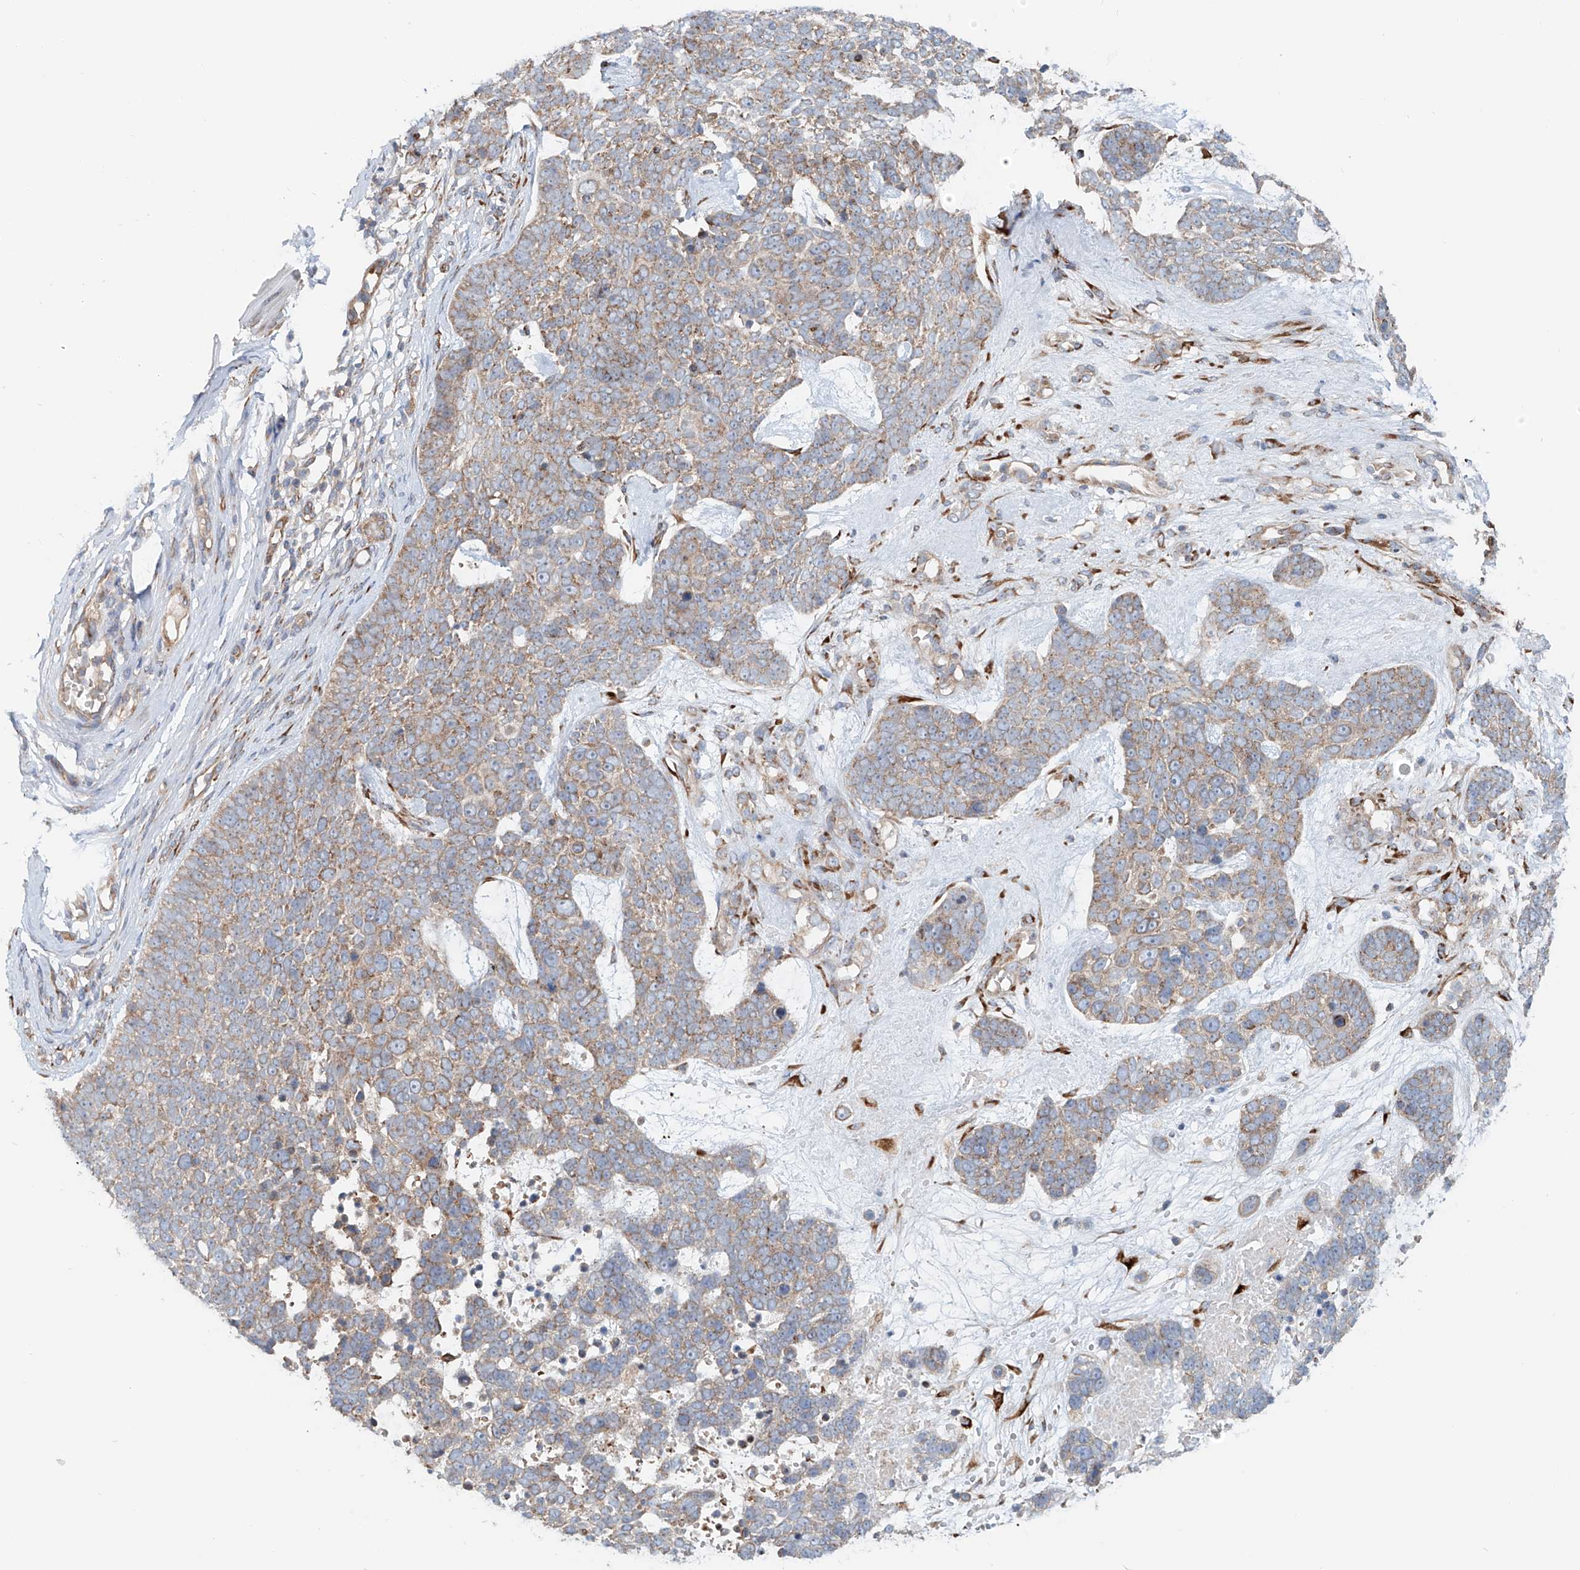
{"staining": {"intensity": "weak", "quantity": "25%-75%", "location": "cytoplasmic/membranous"}, "tissue": "skin cancer", "cell_type": "Tumor cells", "image_type": "cancer", "snomed": [{"axis": "morphology", "description": "Basal cell carcinoma"}, {"axis": "topography", "description": "Skin"}], "caption": "Weak cytoplasmic/membranous staining is present in approximately 25%-75% of tumor cells in skin cancer (basal cell carcinoma).", "gene": "SNAP29", "patient": {"sex": "female", "age": 81}}